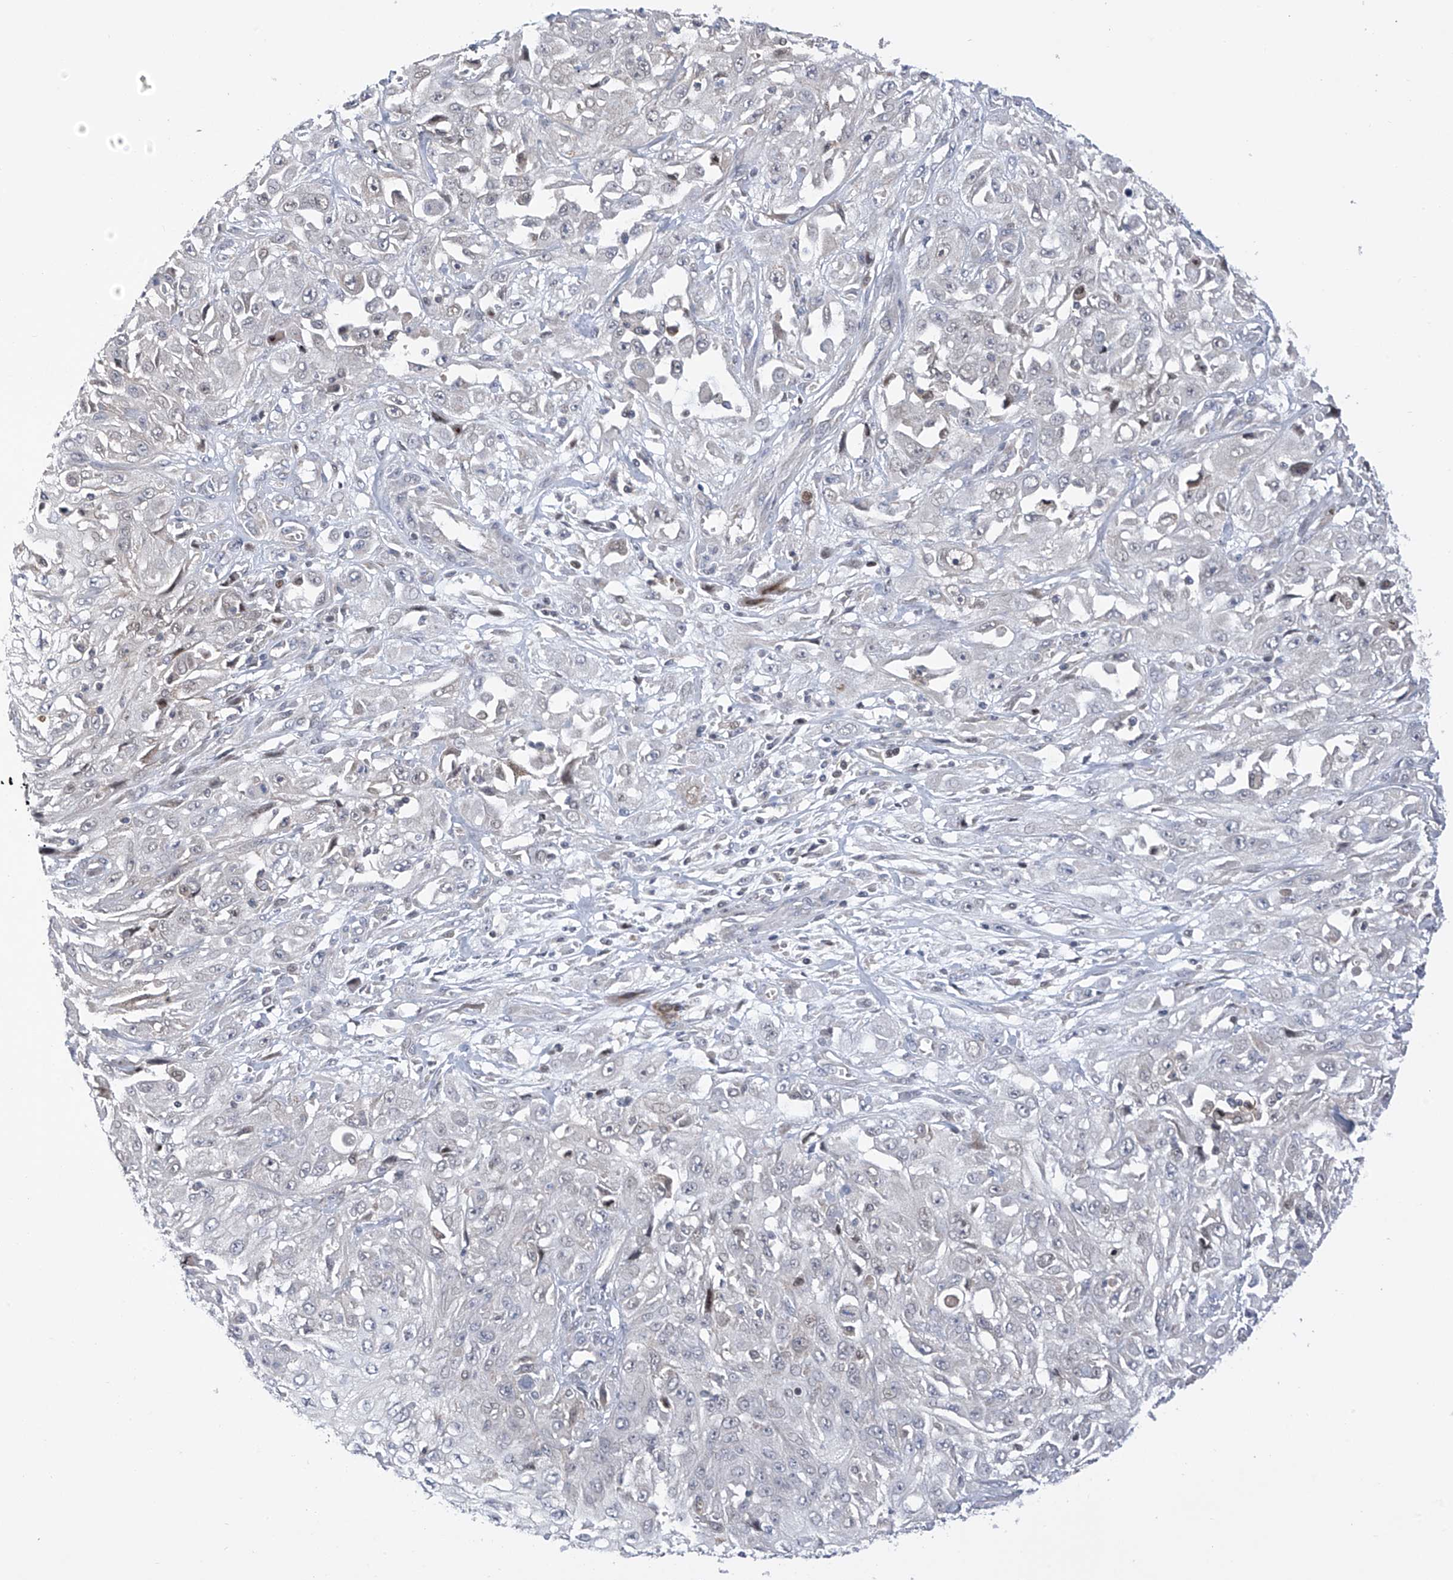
{"staining": {"intensity": "negative", "quantity": "none", "location": "none"}, "tissue": "skin cancer", "cell_type": "Tumor cells", "image_type": "cancer", "snomed": [{"axis": "morphology", "description": "Squamous cell carcinoma, NOS"}, {"axis": "morphology", "description": "Squamous cell carcinoma, metastatic, NOS"}, {"axis": "topography", "description": "Skin"}, {"axis": "topography", "description": "Lymph node"}], "caption": "Immunohistochemical staining of human metastatic squamous cell carcinoma (skin) displays no significant staining in tumor cells. (DAB (3,3'-diaminobenzidine) immunohistochemistry visualized using brightfield microscopy, high magnification).", "gene": "SLCO4A1", "patient": {"sex": "male", "age": 75}}